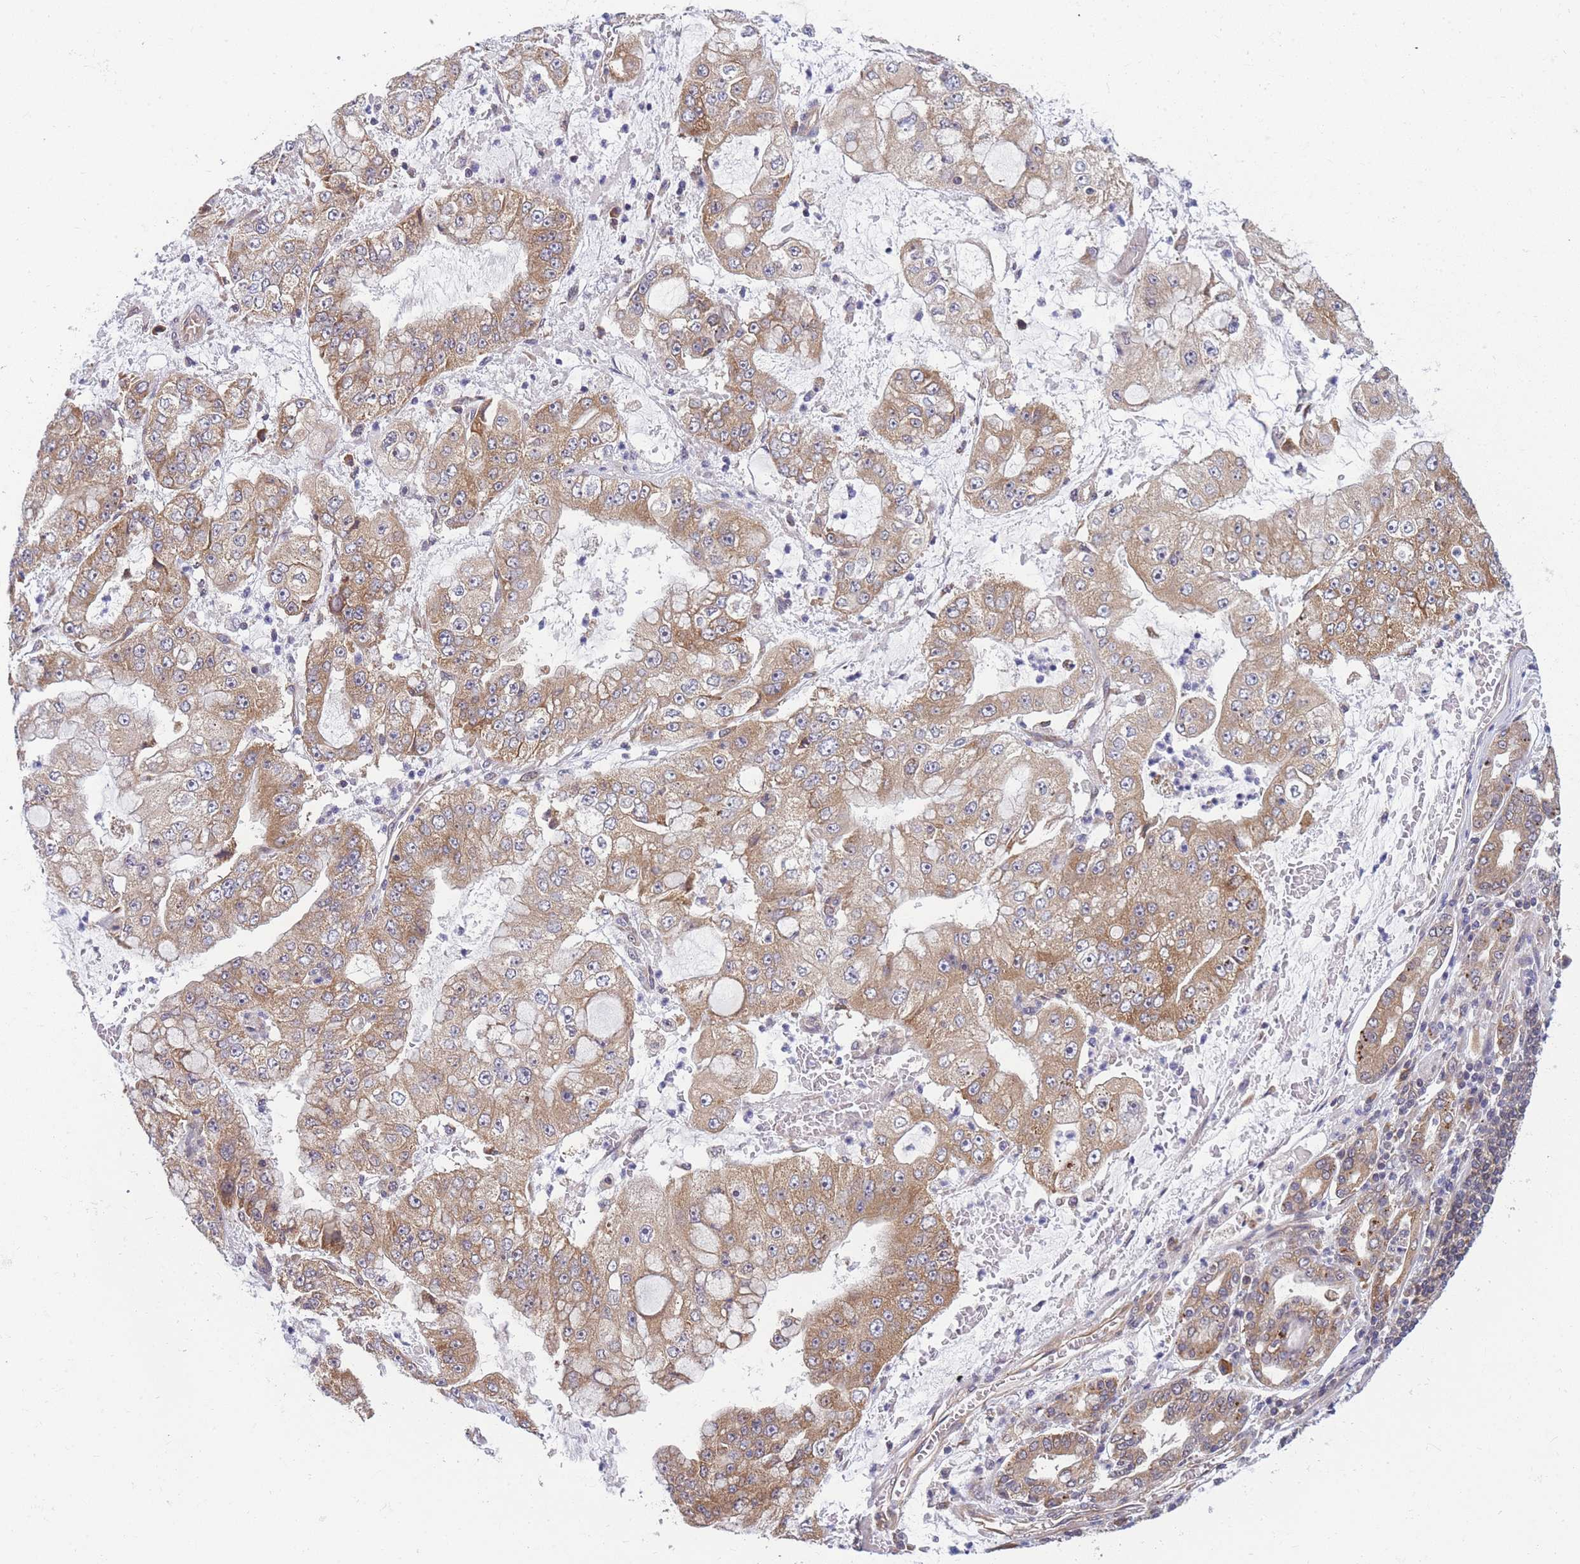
{"staining": {"intensity": "moderate", "quantity": ">75%", "location": "cytoplasmic/membranous"}, "tissue": "stomach cancer", "cell_type": "Tumor cells", "image_type": "cancer", "snomed": [{"axis": "morphology", "description": "Adenocarcinoma, NOS"}, {"axis": "topography", "description": "Stomach"}], "caption": "Protein staining by immunohistochemistry (IHC) shows moderate cytoplasmic/membranous staining in about >75% of tumor cells in stomach adenocarcinoma. (Brightfield microscopy of DAB IHC at high magnification).", "gene": "MRPL23", "patient": {"sex": "male", "age": 76}}